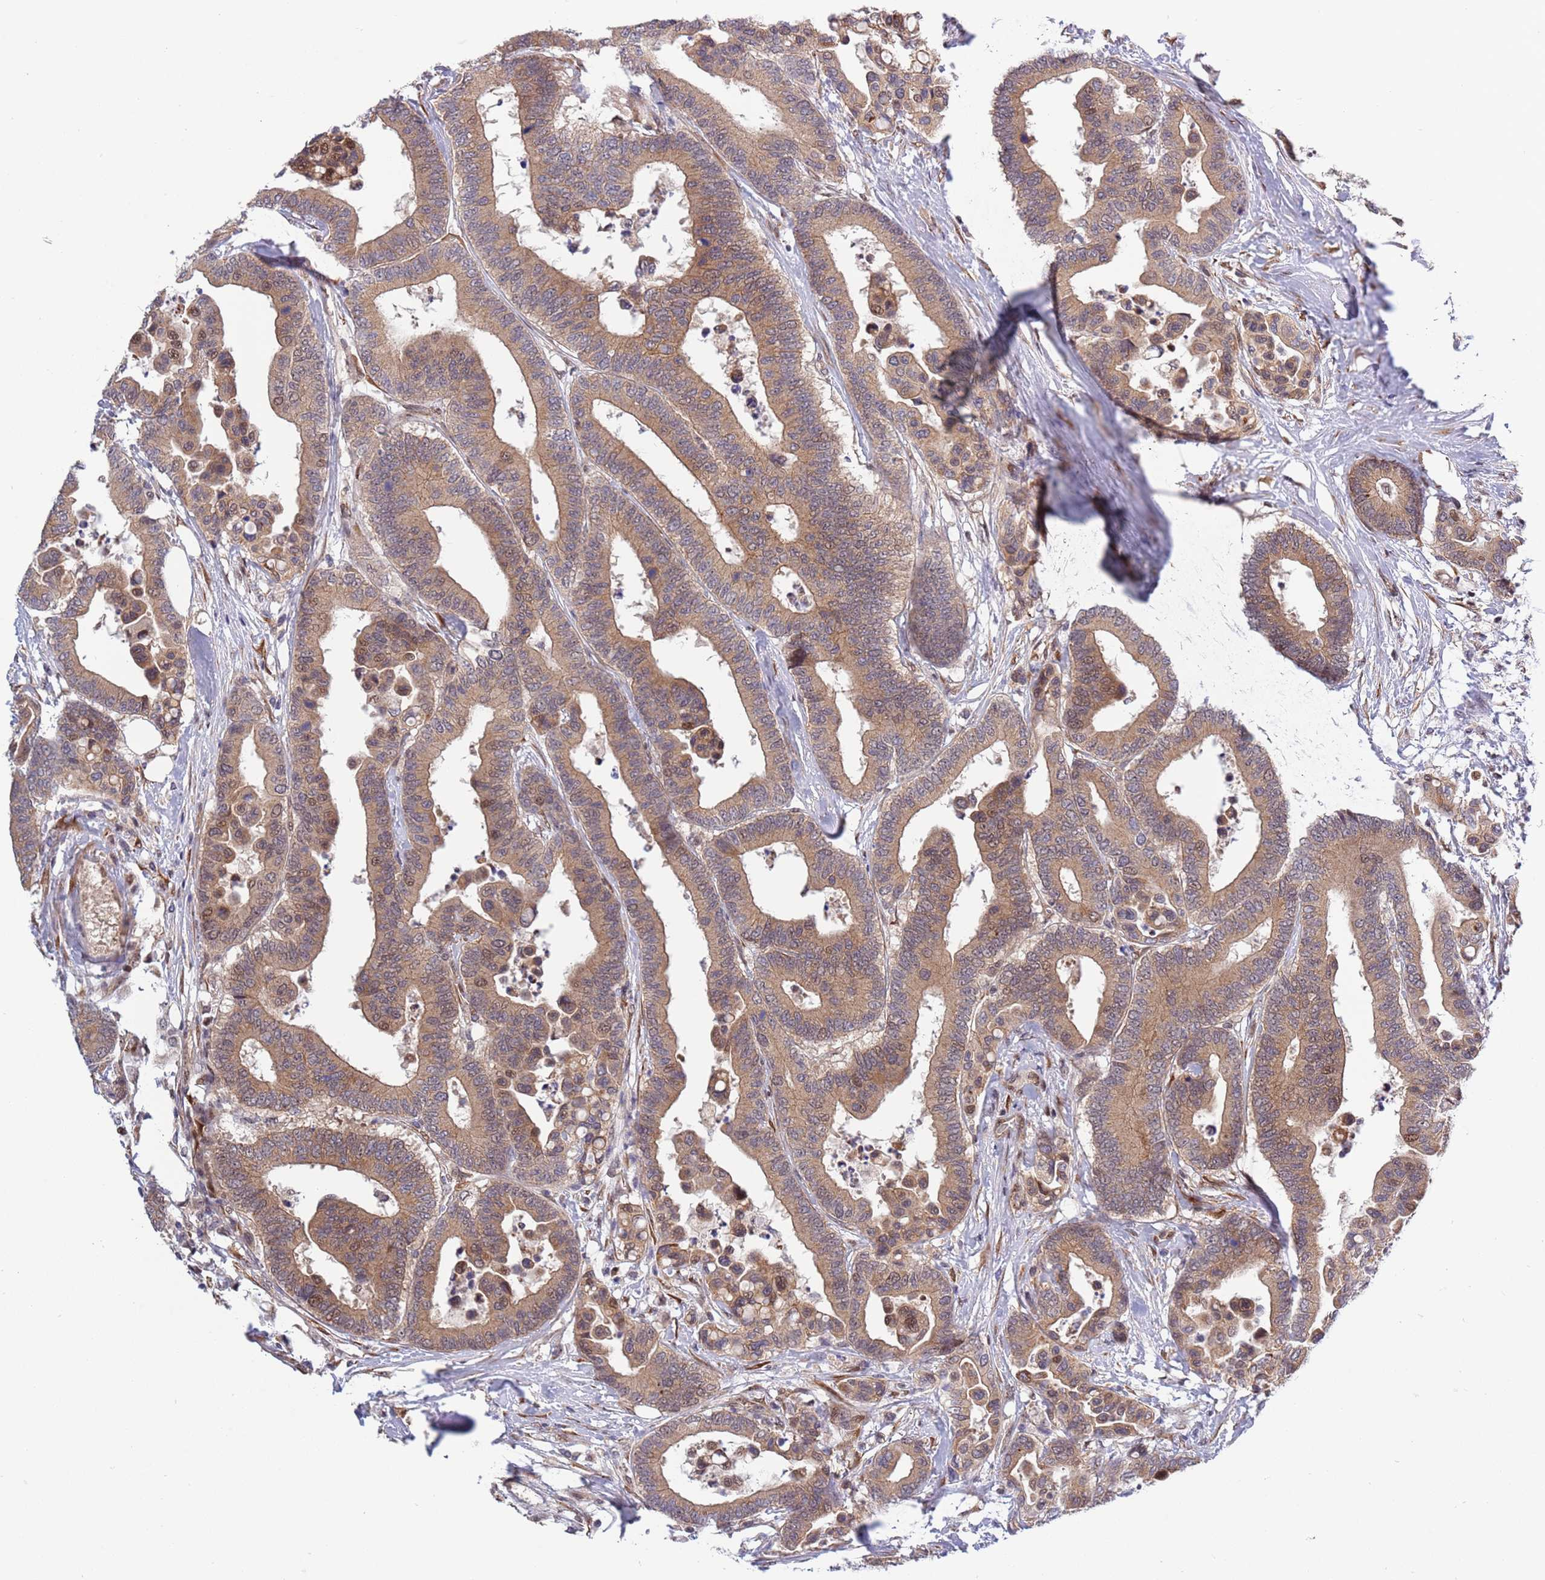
{"staining": {"intensity": "moderate", "quantity": ">75%", "location": "cytoplasmic/membranous"}, "tissue": "colorectal cancer", "cell_type": "Tumor cells", "image_type": "cancer", "snomed": [{"axis": "morphology", "description": "Adenocarcinoma, NOS"}, {"axis": "topography", "description": "Colon"}], "caption": "Protein staining by IHC reveals moderate cytoplasmic/membranous expression in about >75% of tumor cells in colorectal cancer.", "gene": "TBX10", "patient": {"sex": "male", "age": 82}}